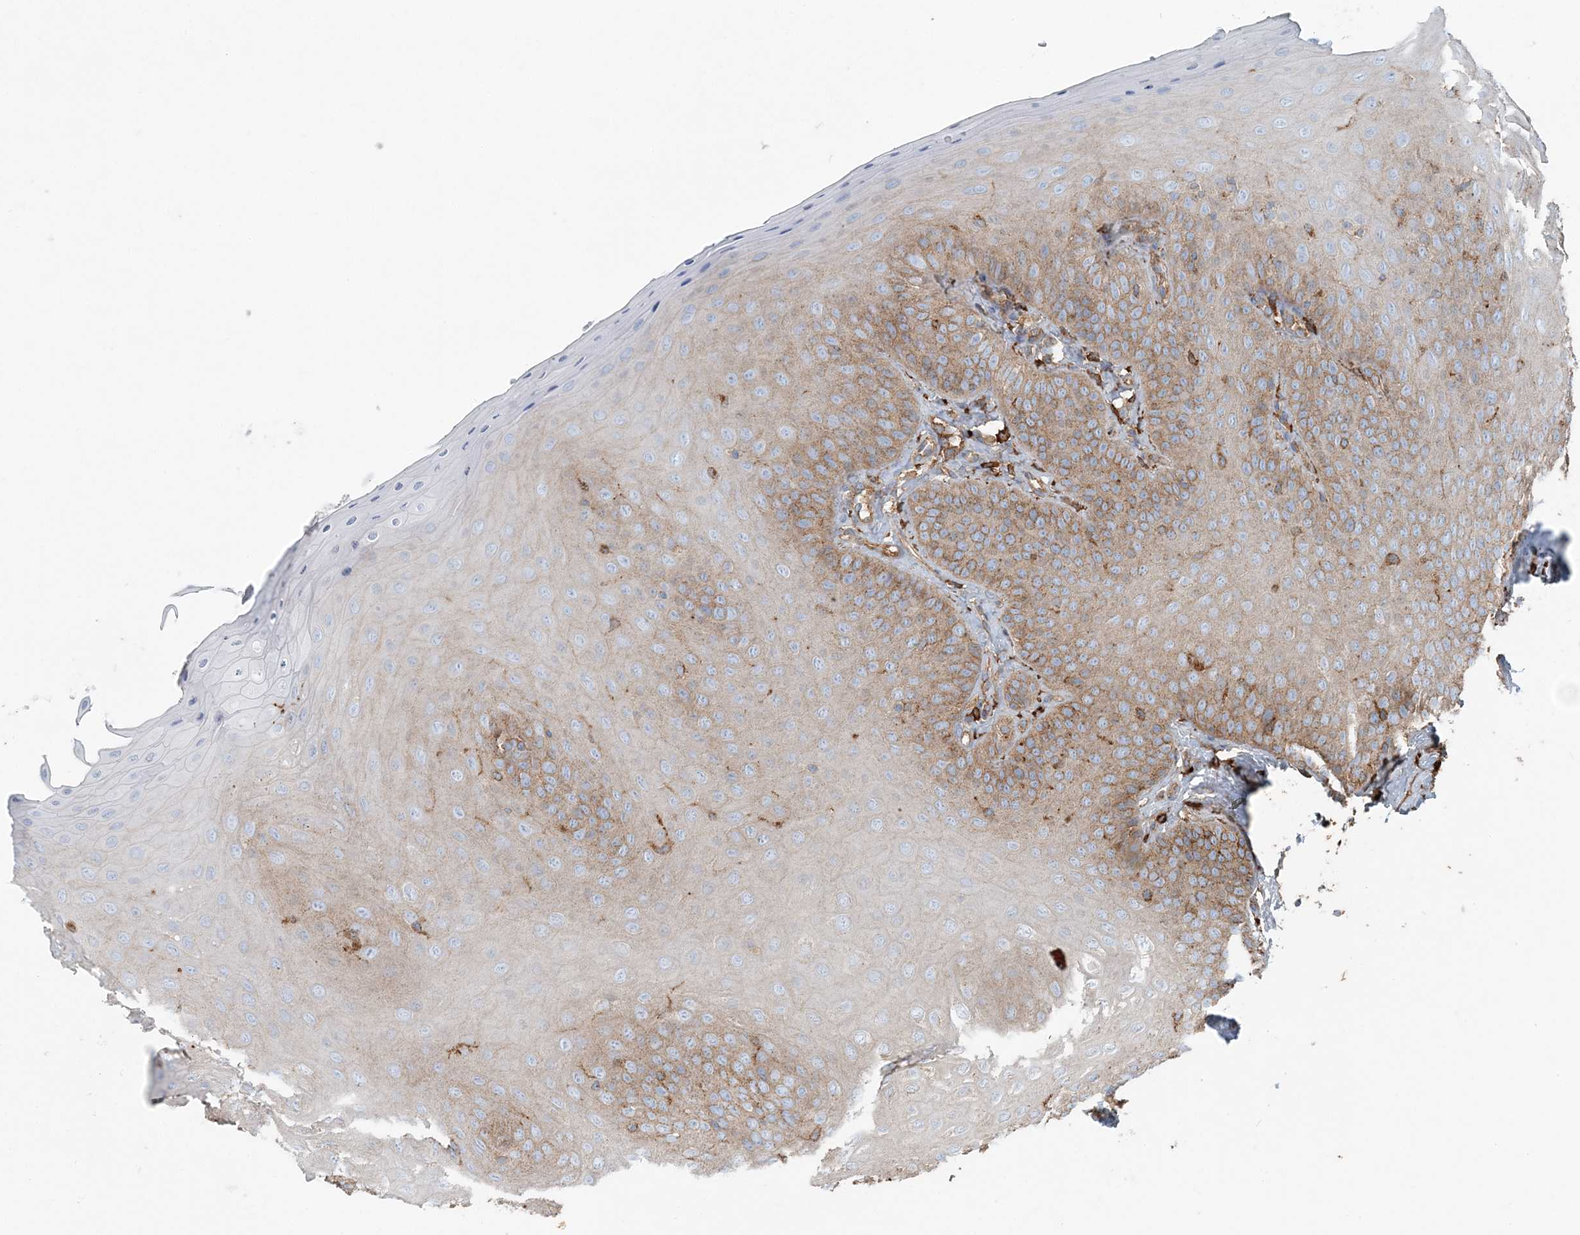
{"staining": {"intensity": "moderate", "quantity": "25%-75%", "location": "cytoplasmic/membranous"}, "tissue": "oral mucosa", "cell_type": "Squamous epithelial cells", "image_type": "normal", "snomed": [{"axis": "morphology", "description": "Normal tissue, NOS"}, {"axis": "topography", "description": "Oral tissue"}], "caption": "Protein expression analysis of normal oral mucosa reveals moderate cytoplasmic/membranous expression in approximately 25%-75% of squamous epithelial cells. (brown staining indicates protein expression, while blue staining denotes nuclei).", "gene": "SNX2", "patient": {"sex": "female", "age": 68}}